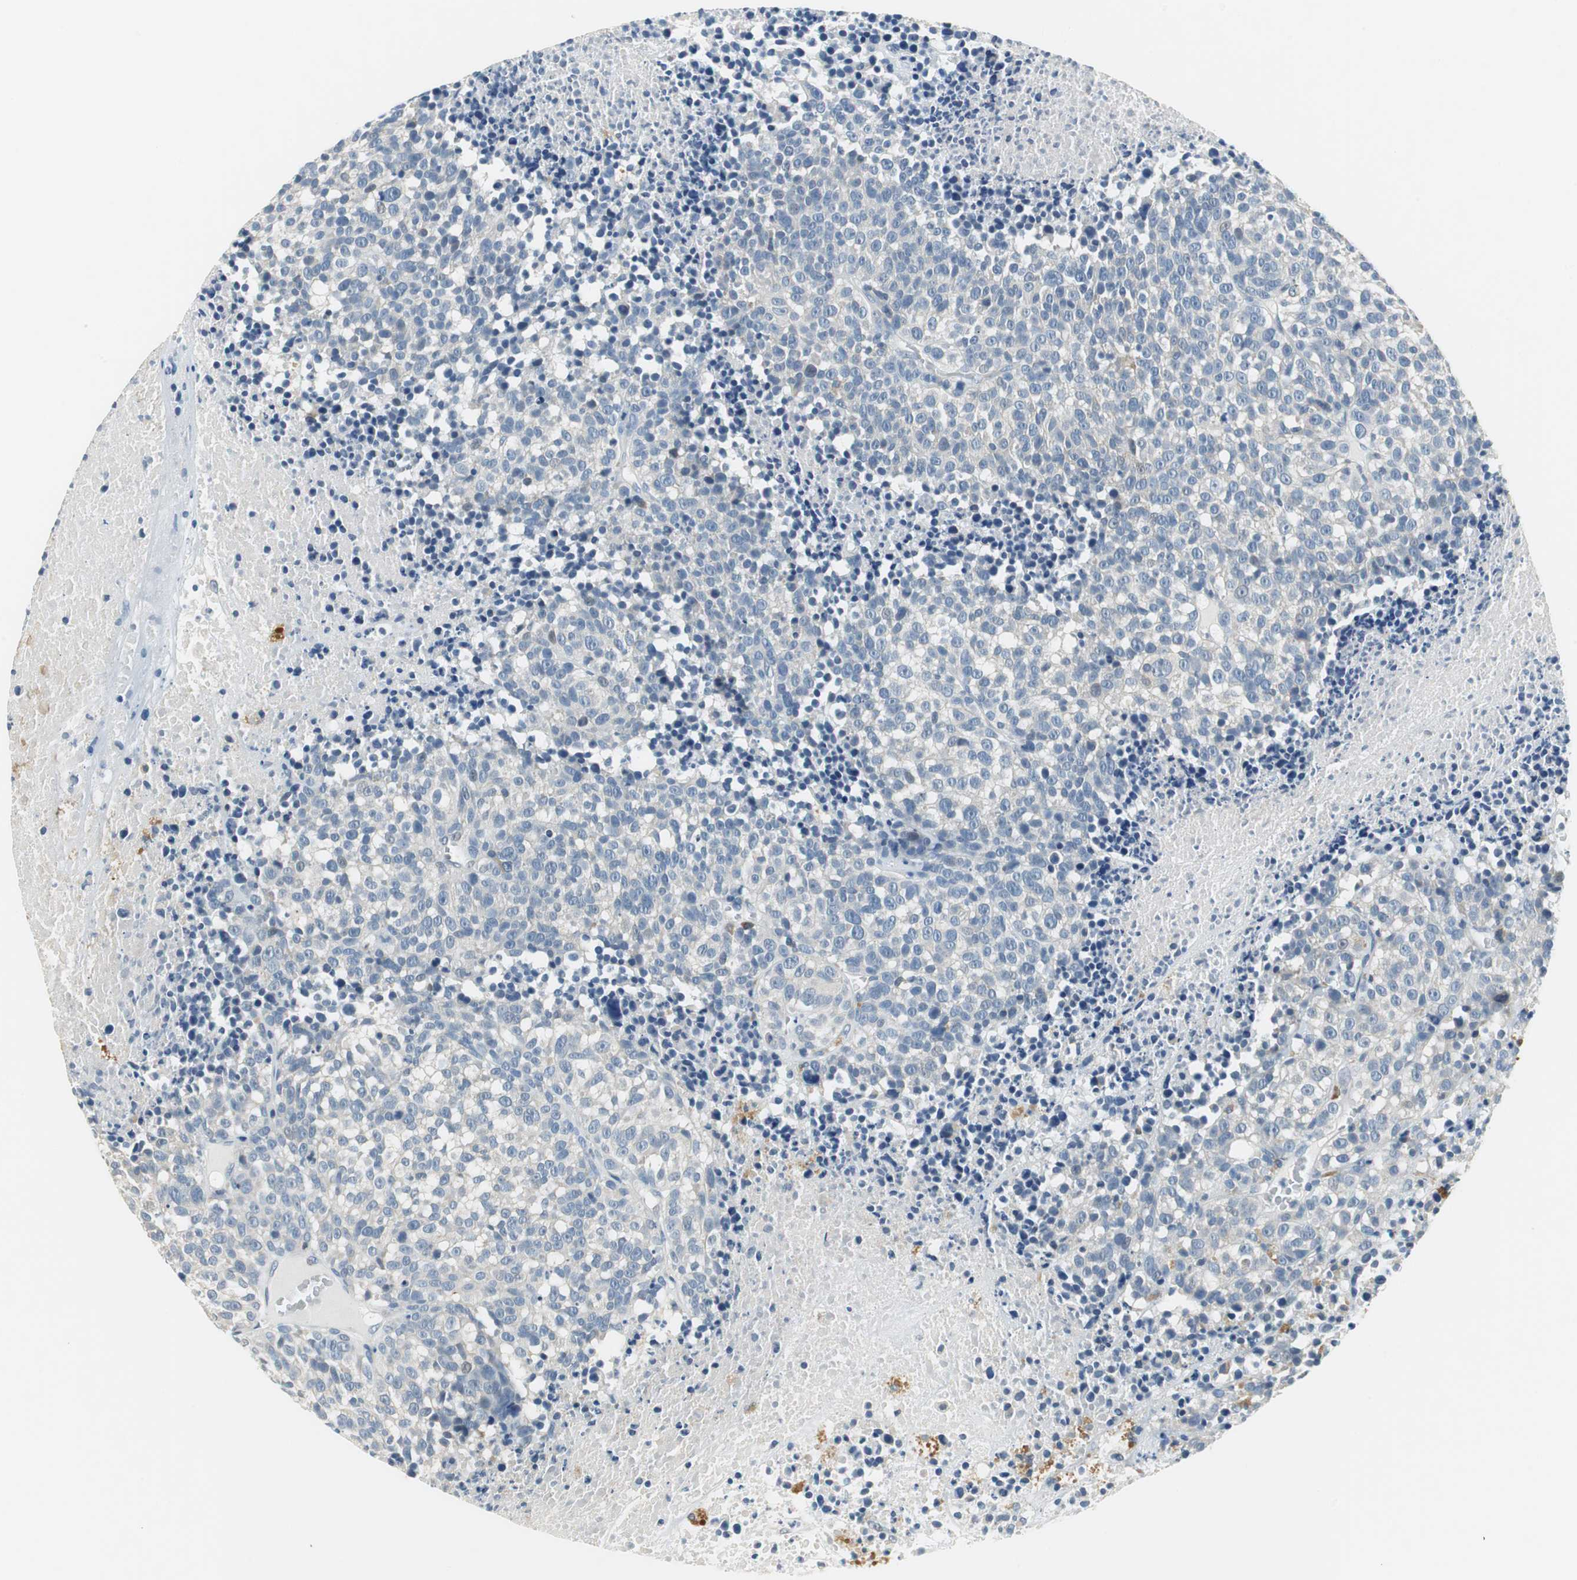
{"staining": {"intensity": "negative", "quantity": "none", "location": "none"}, "tissue": "melanoma", "cell_type": "Tumor cells", "image_type": "cancer", "snomed": [{"axis": "morphology", "description": "Malignant melanoma, Metastatic site"}, {"axis": "topography", "description": "Cerebral cortex"}], "caption": "This is an immunohistochemistry histopathology image of malignant melanoma (metastatic site). There is no positivity in tumor cells.", "gene": "GLCCI1", "patient": {"sex": "female", "age": 52}}